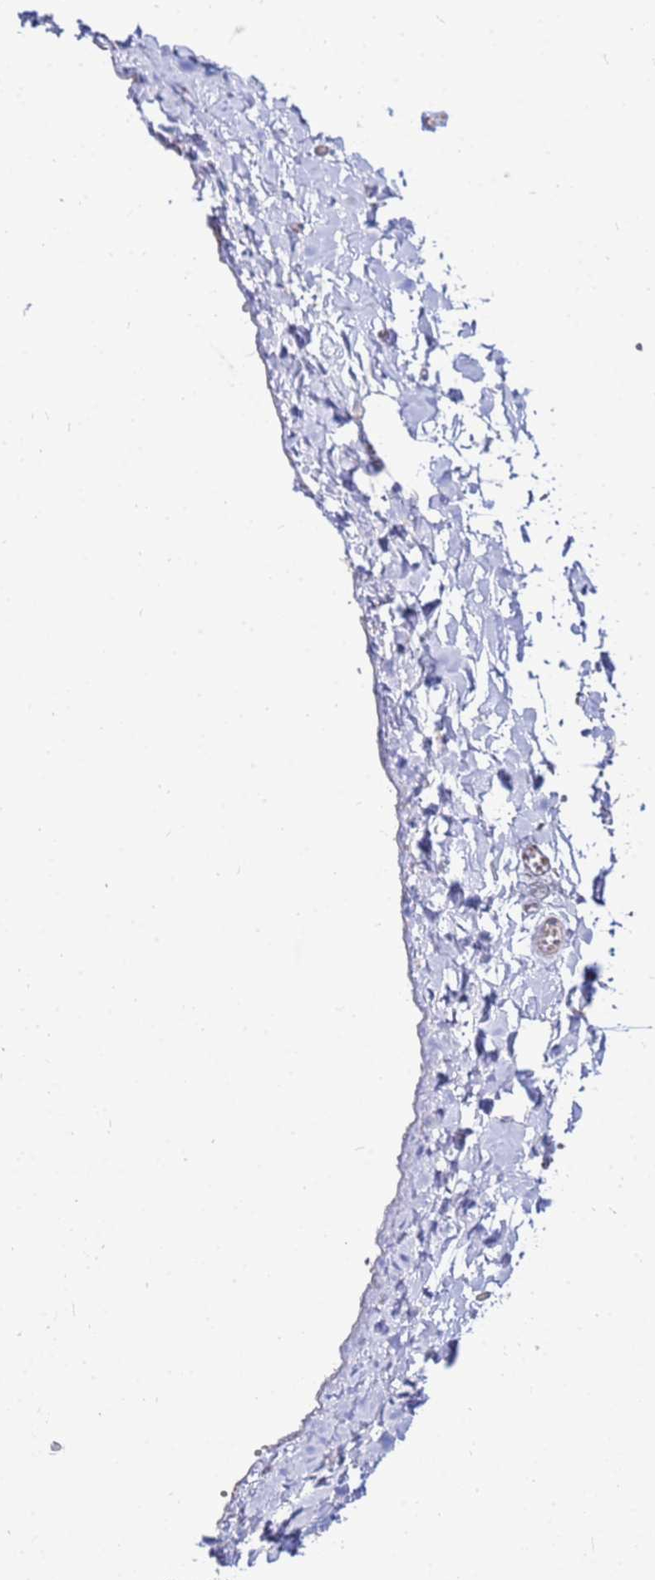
{"staining": {"intensity": "negative", "quantity": "none", "location": "none"}, "tissue": "adipose tissue", "cell_type": "Adipocytes", "image_type": "normal", "snomed": [{"axis": "morphology", "description": "Normal tissue, NOS"}, {"axis": "topography", "description": "Gallbladder"}, {"axis": "topography", "description": "Peripheral nerve tissue"}], "caption": "Adipose tissue stained for a protein using immunohistochemistry shows no staining adipocytes.", "gene": "DBNDD2", "patient": {"sex": "male", "age": 38}}